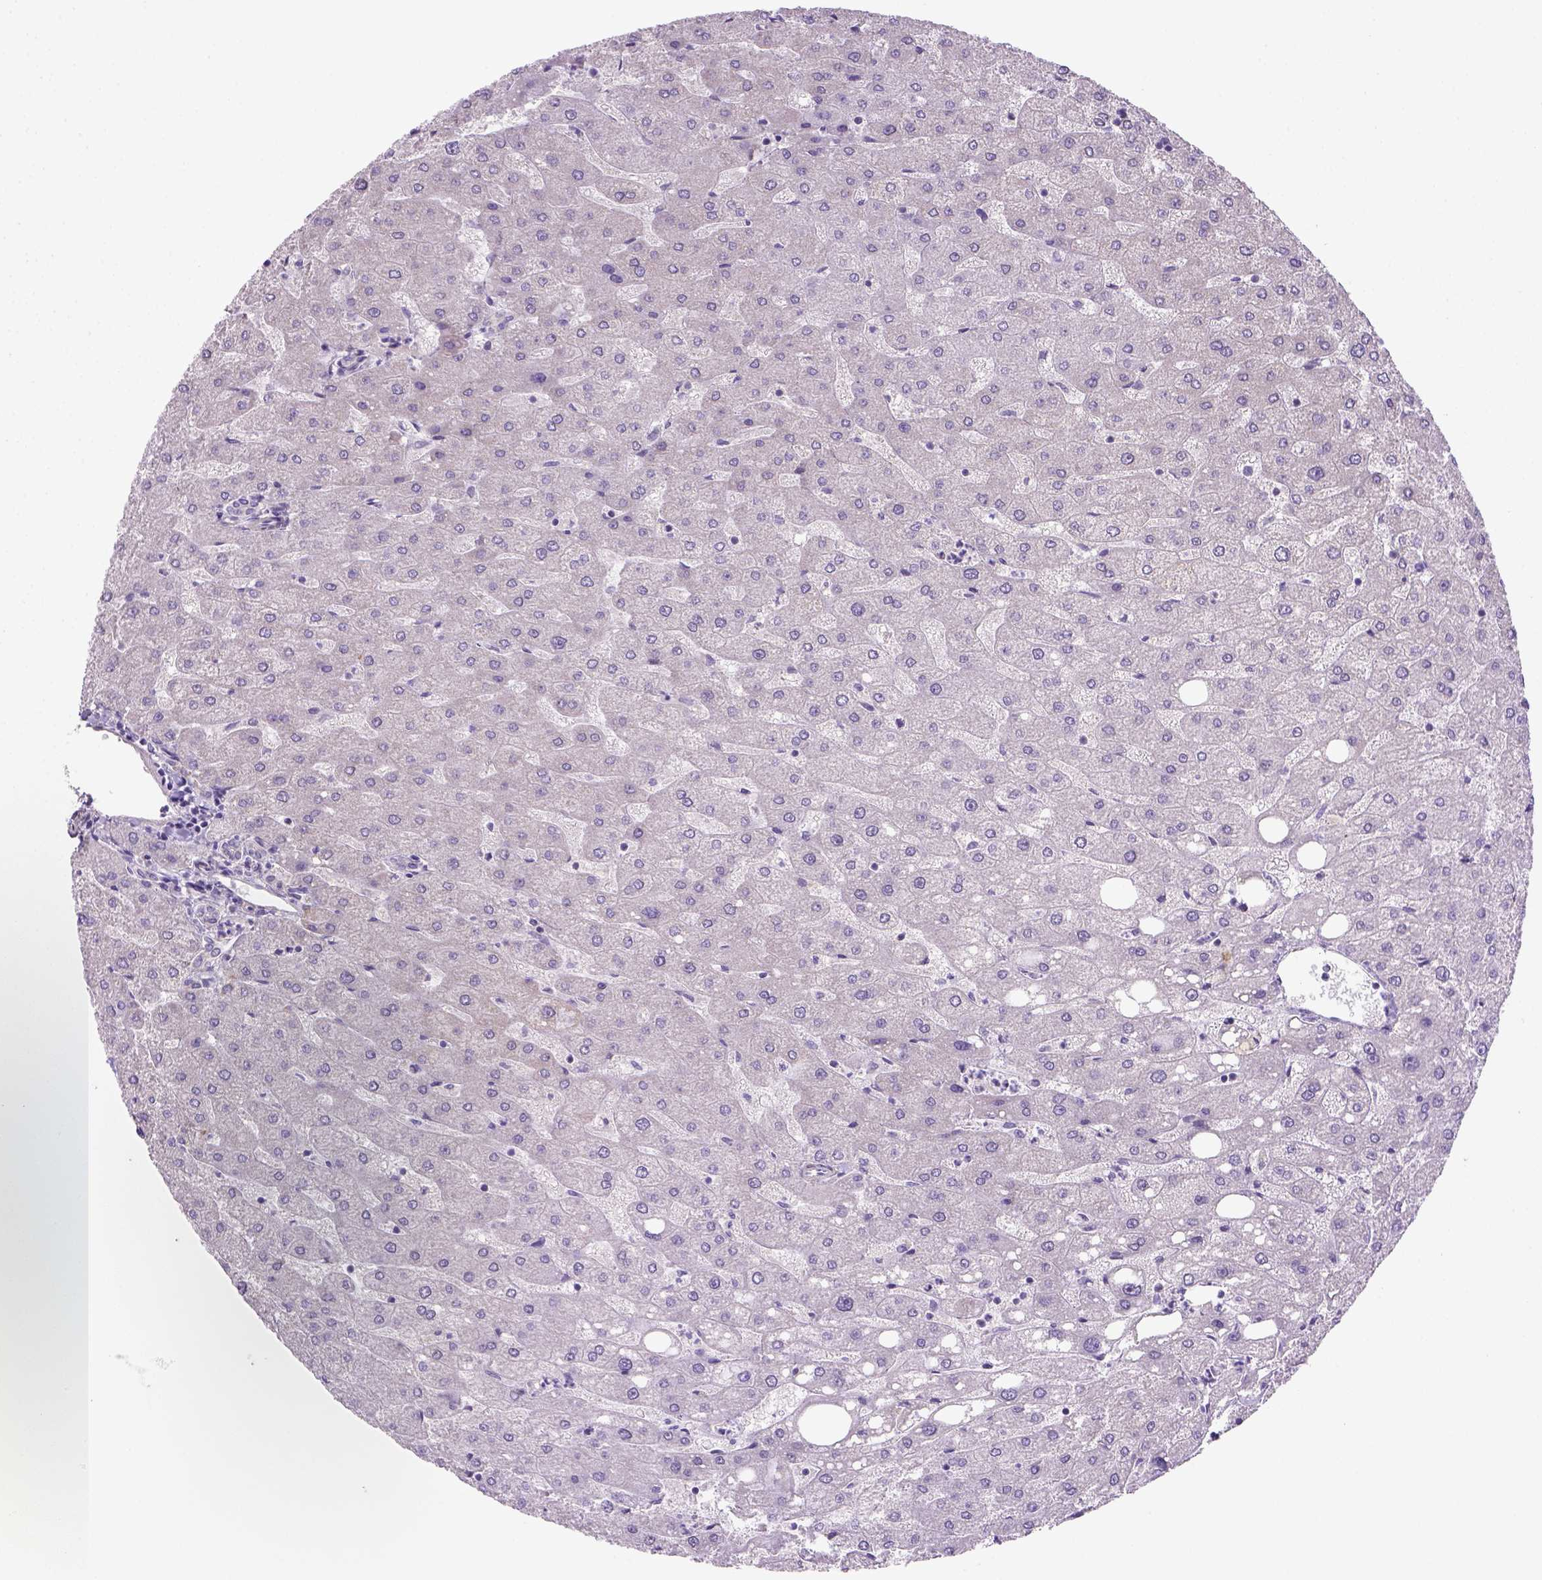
{"staining": {"intensity": "negative", "quantity": "none", "location": "none"}, "tissue": "liver", "cell_type": "Cholangiocytes", "image_type": "normal", "snomed": [{"axis": "morphology", "description": "Normal tissue, NOS"}, {"axis": "topography", "description": "Liver"}], "caption": "High magnification brightfield microscopy of normal liver stained with DAB (3,3'-diaminobenzidine) (brown) and counterstained with hematoxylin (blue): cholangiocytes show no significant expression.", "gene": "HTRA1", "patient": {"sex": "male", "age": 67}}